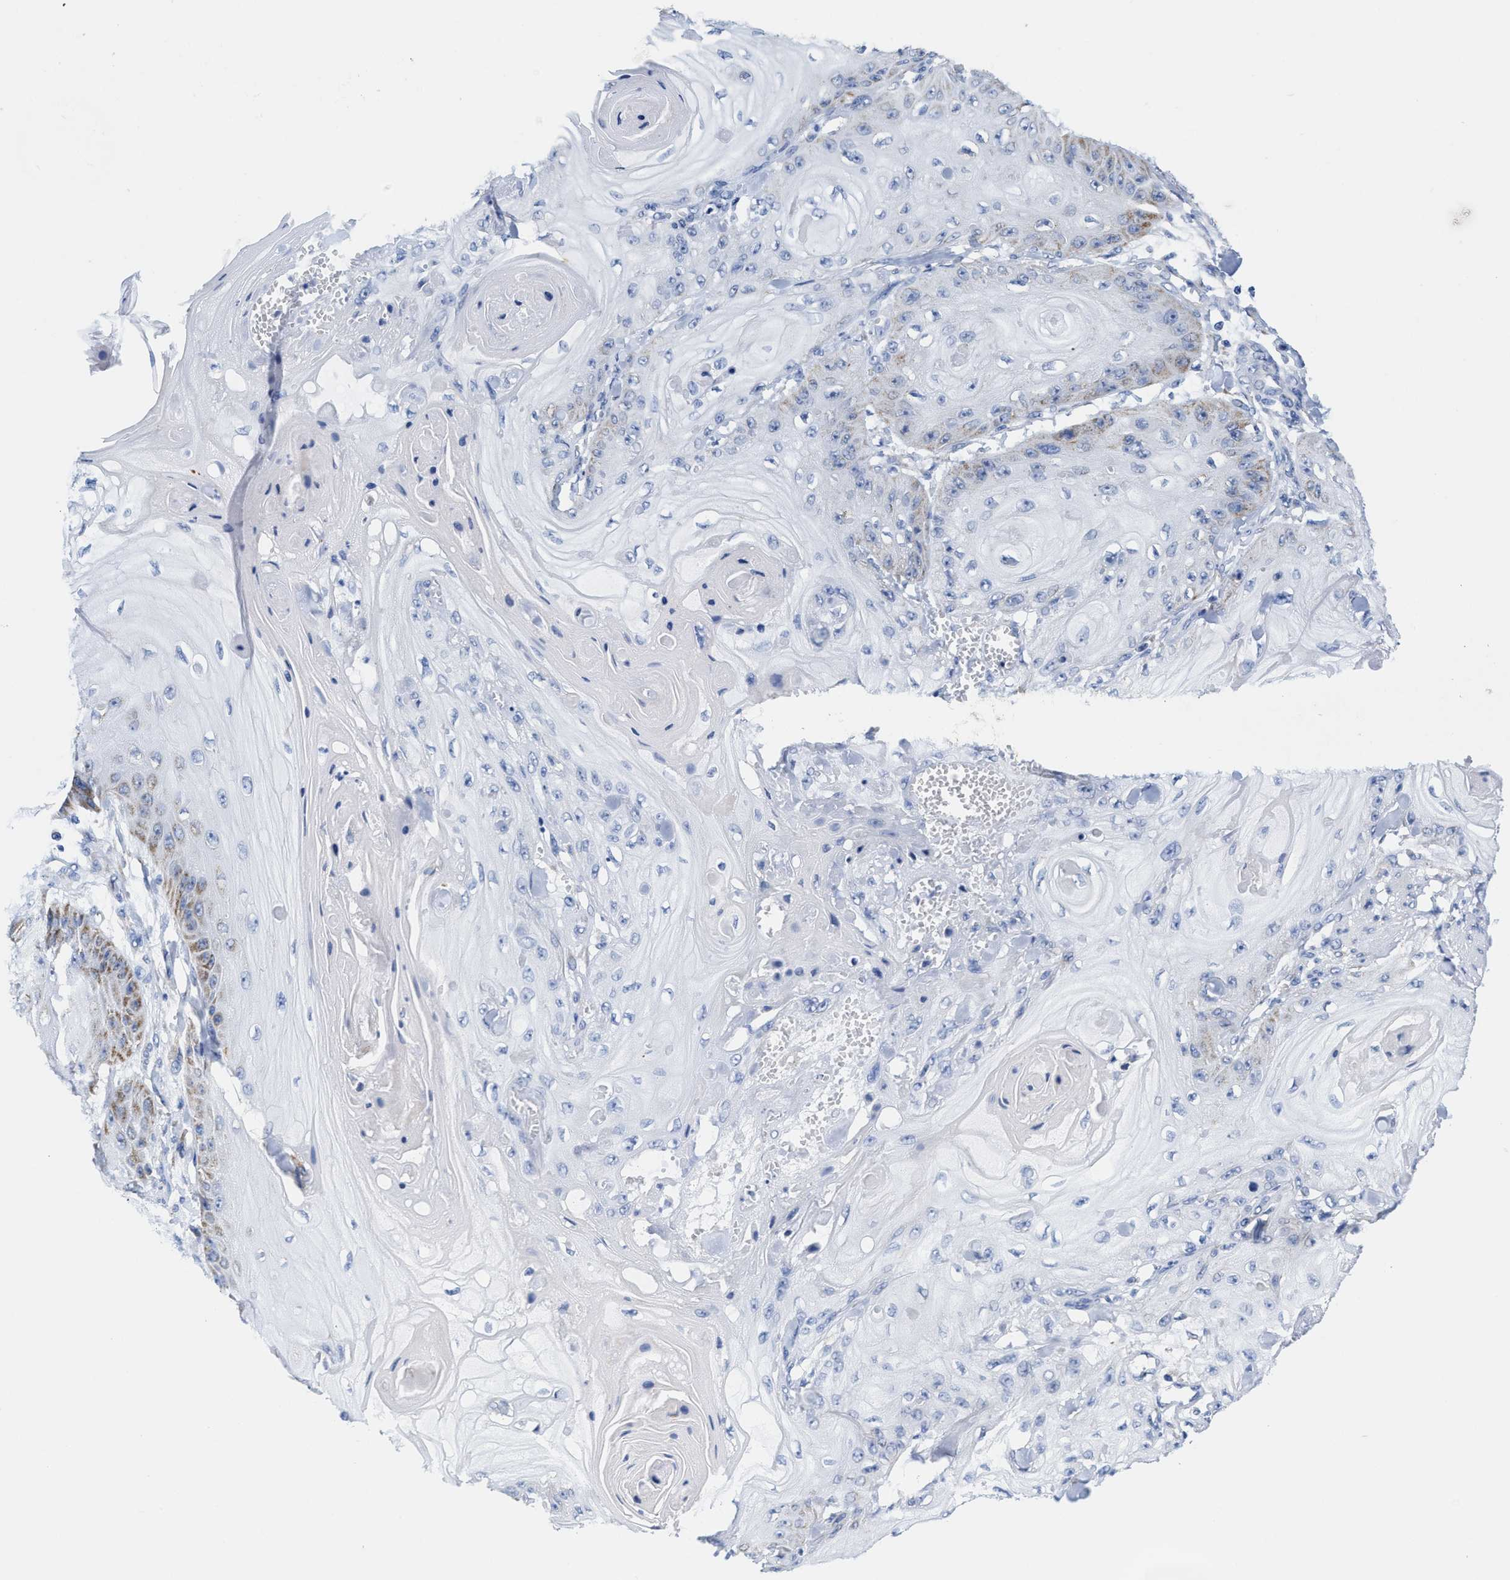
{"staining": {"intensity": "moderate", "quantity": "<25%", "location": "cytoplasmic/membranous"}, "tissue": "skin cancer", "cell_type": "Tumor cells", "image_type": "cancer", "snomed": [{"axis": "morphology", "description": "Squamous cell carcinoma, NOS"}, {"axis": "topography", "description": "Skin"}], "caption": "Immunohistochemistry (IHC) photomicrograph of human skin cancer stained for a protein (brown), which demonstrates low levels of moderate cytoplasmic/membranous staining in about <25% of tumor cells.", "gene": "TBRG4", "patient": {"sex": "male", "age": 74}}